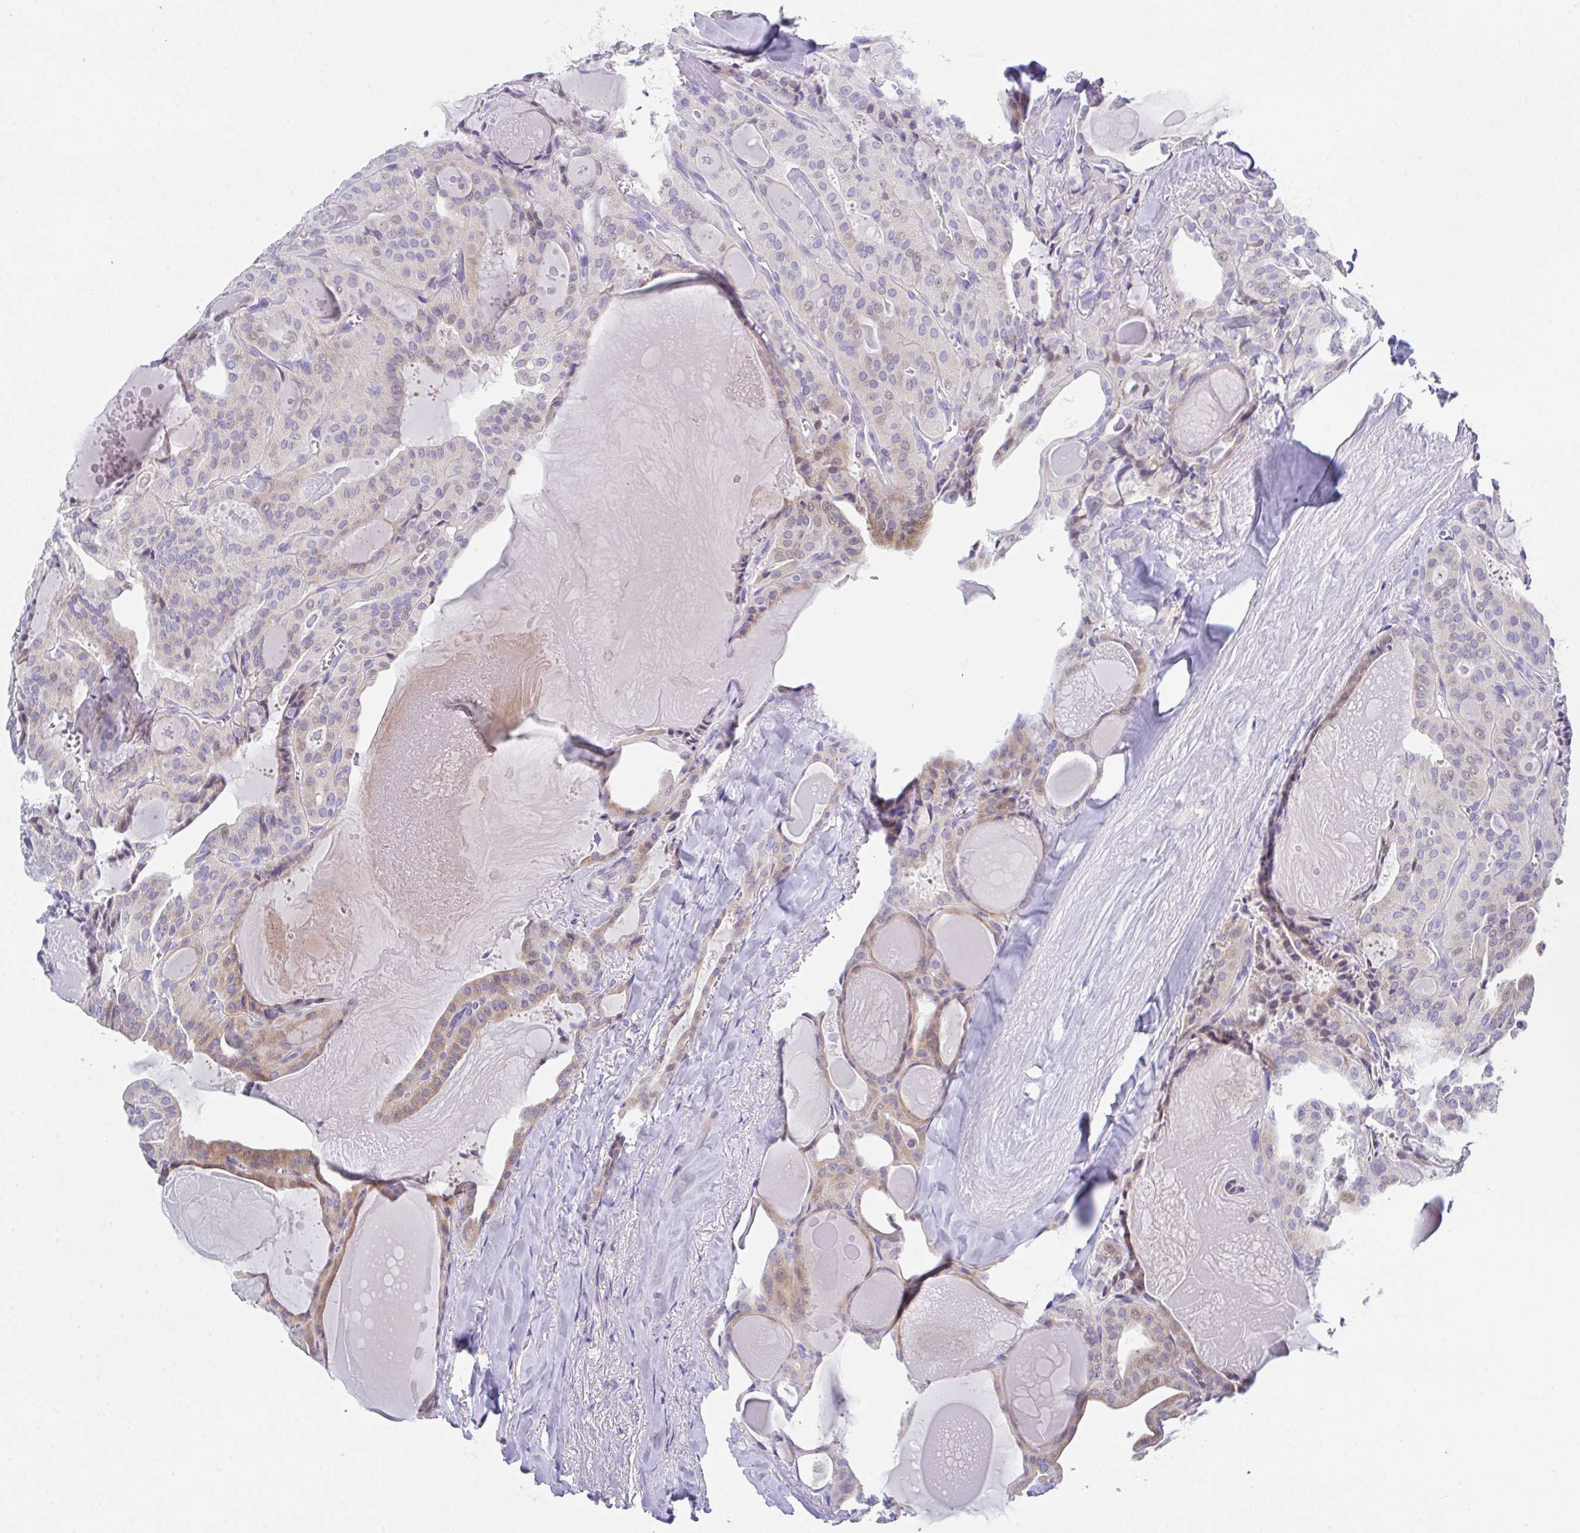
{"staining": {"intensity": "weak", "quantity": "25%-75%", "location": "cytoplasmic/membranous"}, "tissue": "thyroid cancer", "cell_type": "Tumor cells", "image_type": "cancer", "snomed": [{"axis": "morphology", "description": "Papillary adenocarcinoma, NOS"}, {"axis": "topography", "description": "Thyroid gland"}], "caption": "The image displays a brown stain indicating the presence of a protein in the cytoplasmic/membranous of tumor cells in thyroid cancer.", "gene": "FBXO47", "patient": {"sex": "male", "age": 52}}